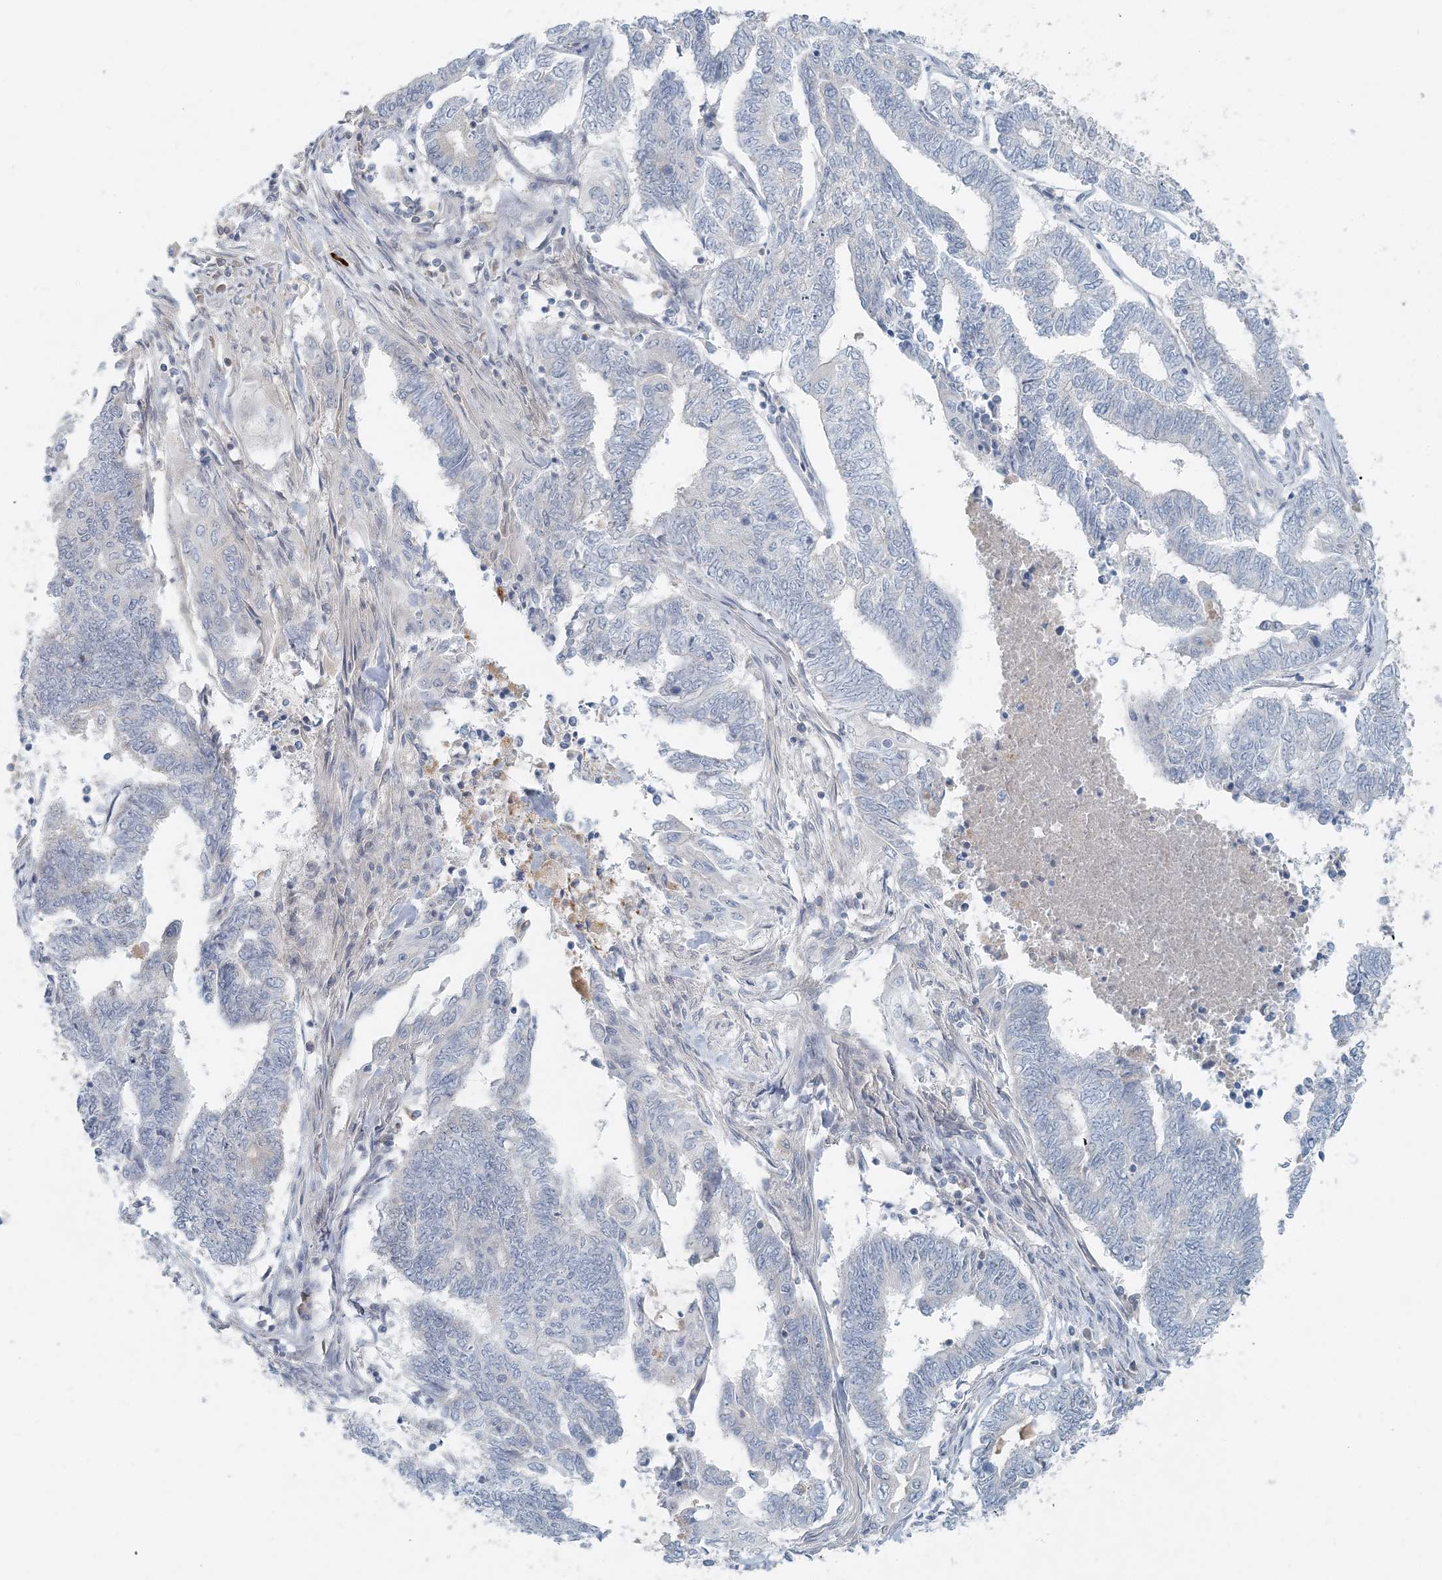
{"staining": {"intensity": "negative", "quantity": "none", "location": "none"}, "tissue": "endometrial cancer", "cell_type": "Tumor cells", "image_type": "cancer", "snomed": [{"axis": "morphology", "description": "Adenocarcinoma, NOS"}, {"axis": "topography", "description": "Uterus"}, {"axis": "topography", "description": "Endometrium"}], "caption": "This photomicrograph is of endometrial cancer stained with immunohistochemistry to label a protein in brown with the nuclei are counter-stained blue. There is no staining in tumor cells.", "gene": "NAA11", "patient": {"sex": "female", "age": 70}}